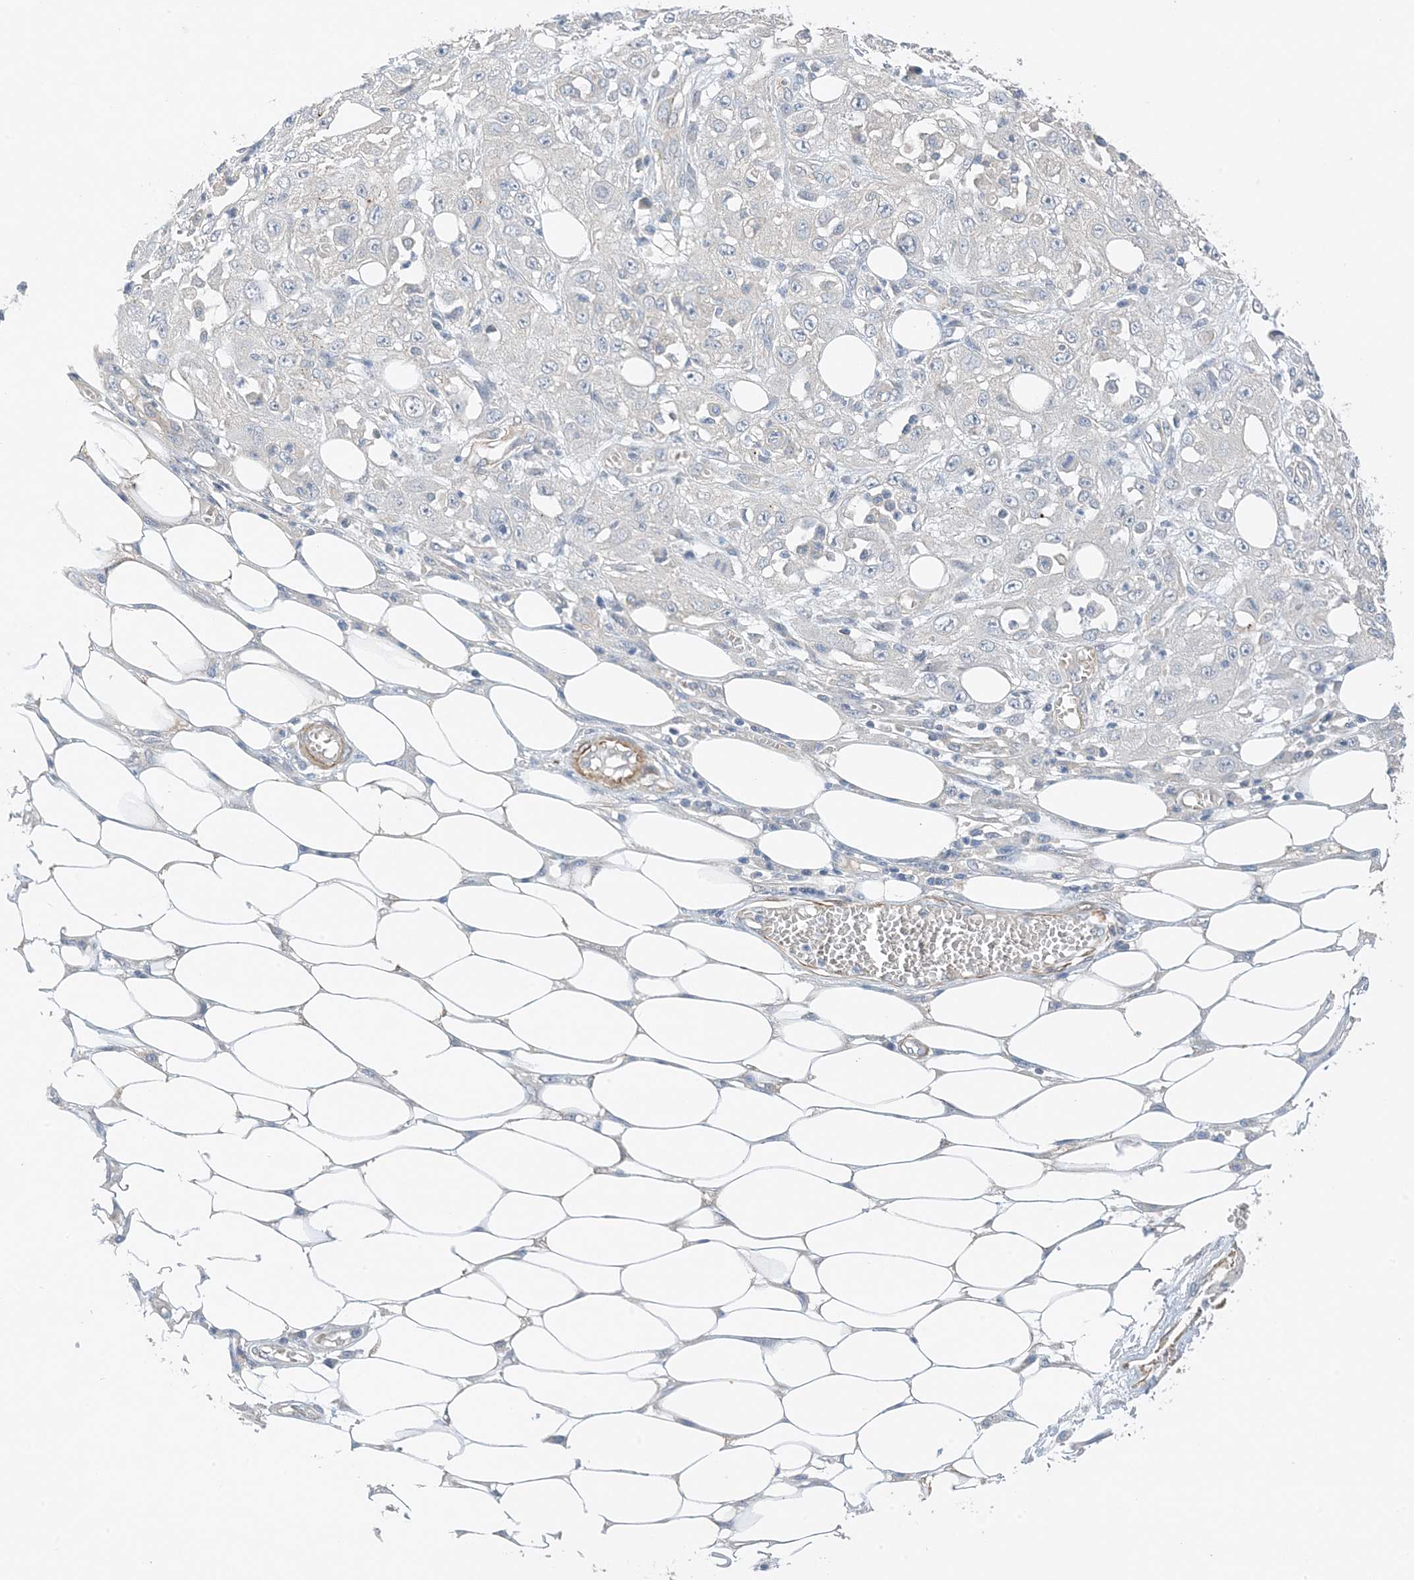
{"staining": {"intensity": "negative", "quantity": "none", "location": "none"}, "tissue": "skin cancer", "cell_type": "Tumor cells", "image_type": "cancer", "snomed": [{"axis": "morphology", "description": "Squamous cell carcinoma, NOS"}, {"axis": "morphology", "description": "Squamous cell carcinoma, metastatic, NOS"}, {"axis": "topography", "description": "Skin"}, {"axis": "topography", "description": "Lymph node"}], "caption": "Skin squamous cell carcinoma stained for a protein using immunohistochemistry (IHC) exhibits no staining tumor cells.", "gene": "KIFBP", "patient": {"sex": "male", "age": 75}}